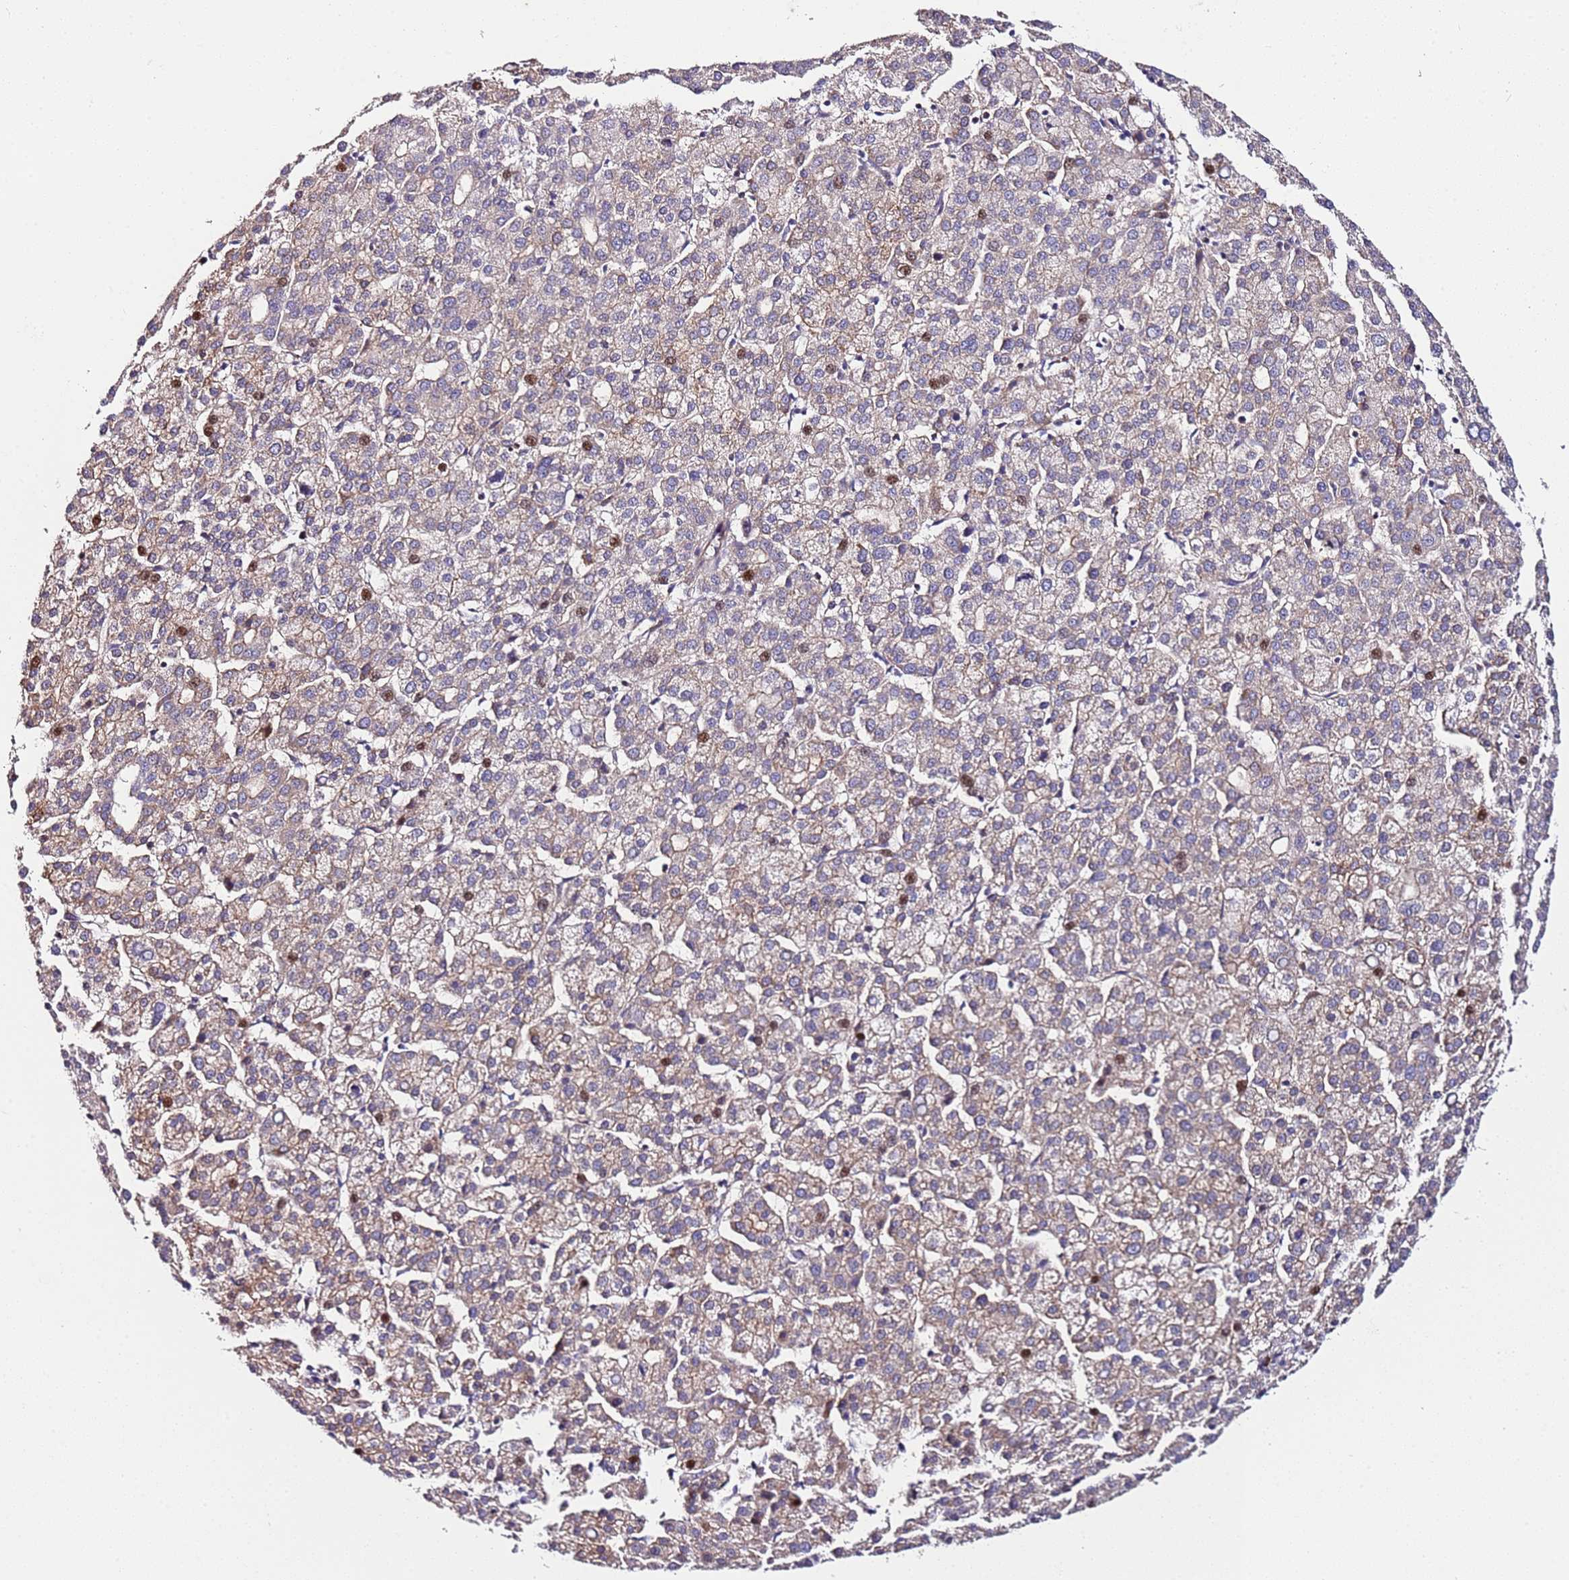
{"staining": {"intensity": "weak", "quantity": ">75%", "location": "cytoplasmic/membranous"}, "tissue": "liver cancer", "cell_type": "Tumor cells", "image_type": "cancer", "snomed": [{"axis": "morphology", "description": "Carcinoma, Hepatocellular, NOS"}, {"axis": "topography", "description": "Liver"}], "caption": "Immunohistochemistry (IHC) image of liver cancer stained for a protein (brown), which reveals low levels of weak cytoplasmic/membranous positivity in approximately >75% of tumor cells.", "gene": "SRRM5", "patient": {"sex": "female", "age": 58}}